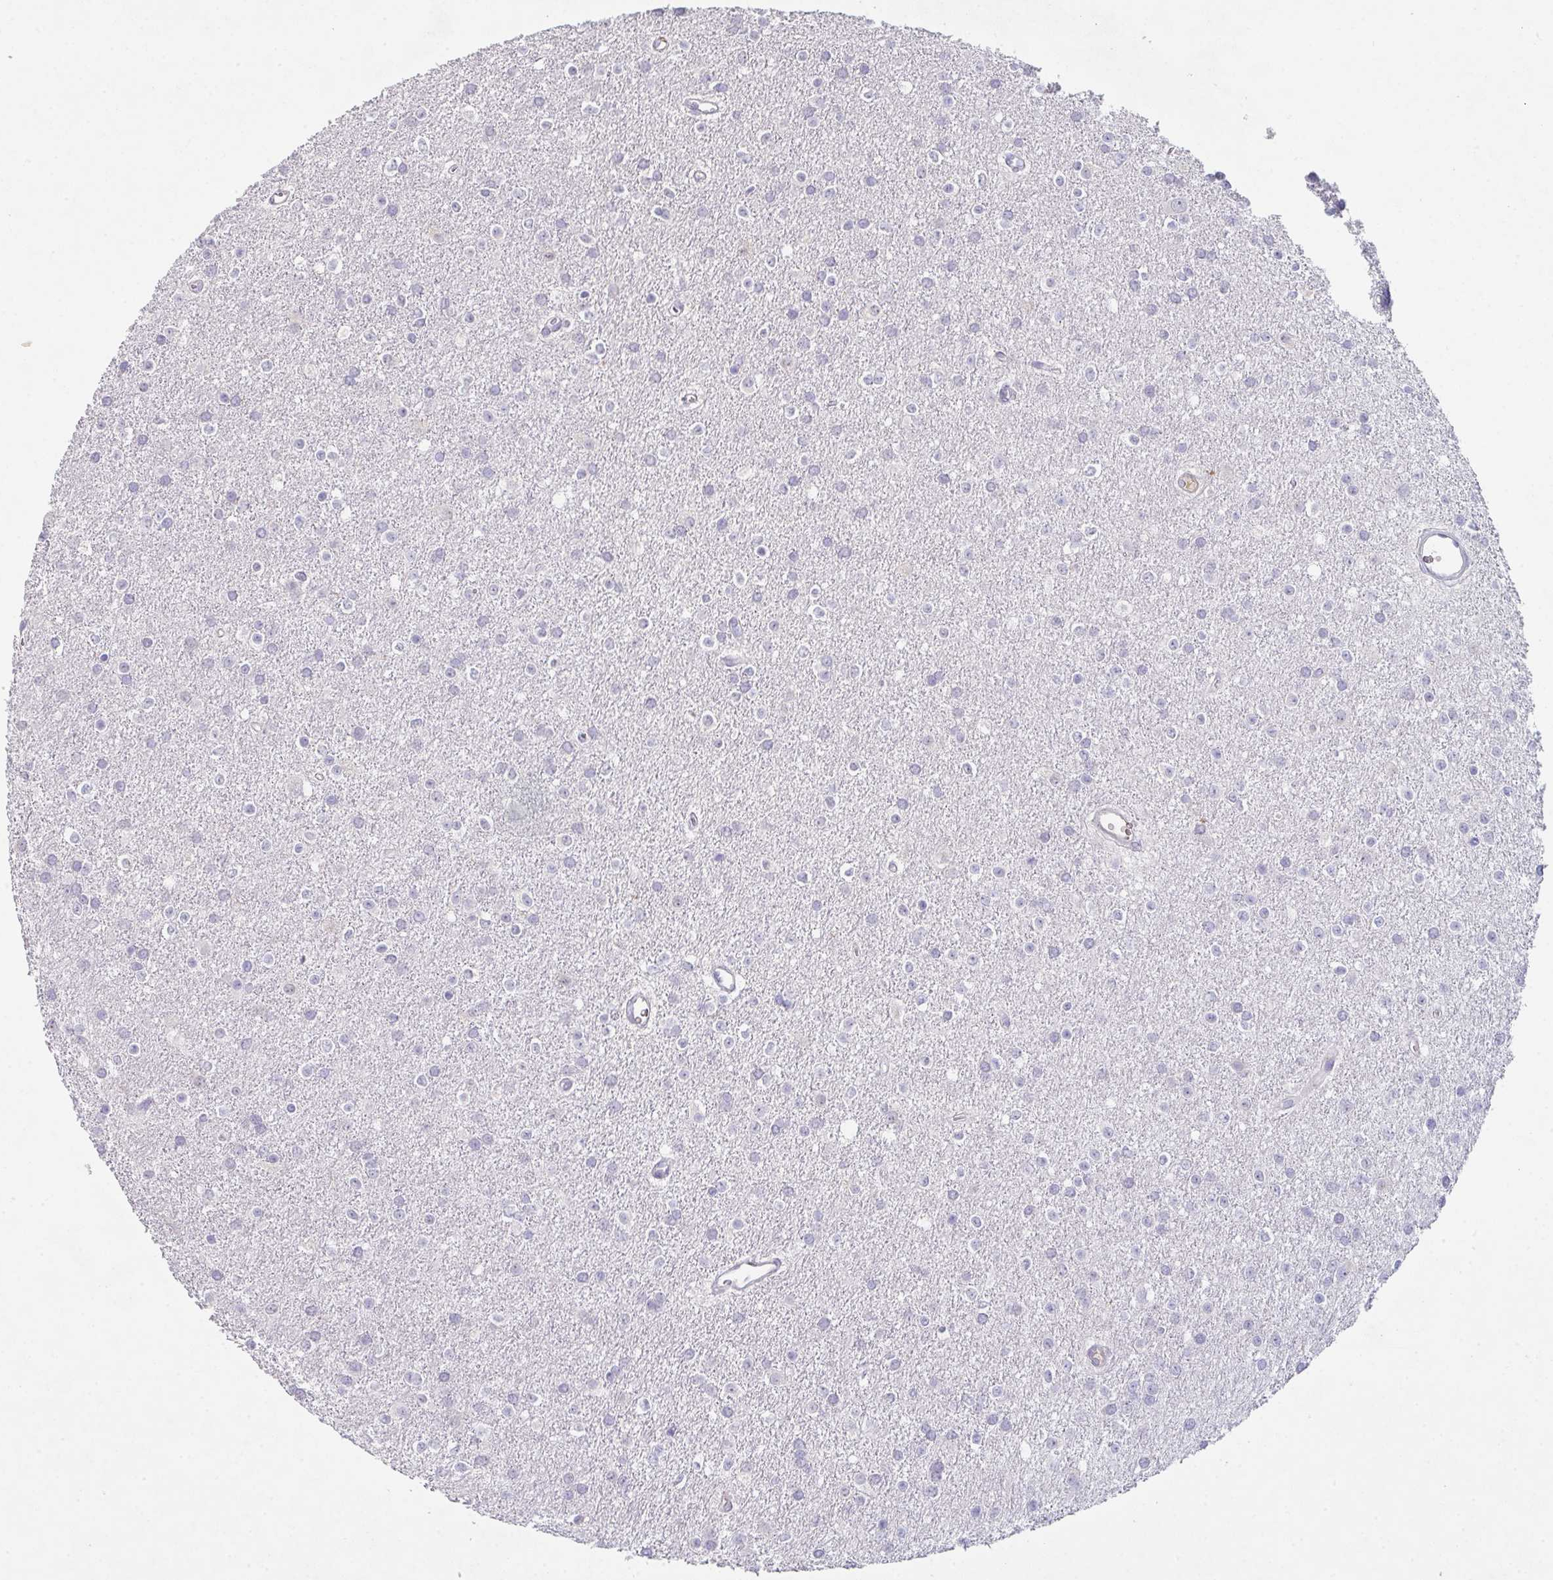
{"staining": {"intensity": "negative", "quantity": "none", "location": "none"}, "tissue": "glioma", "cell_type": "Tumor cells", "image_type": "cancer", "snomed": [{"axis": "morphology", "description": "Glioma, malignant, Low grade"}, {"axis": "topography", "description": "Brain"}], "caption": "High magnification brightfield microscopy of glioma stained with DAB (3,3'-diaminobenzidine) (brown) and counterstained with hematoxylin (blue): tumor cells show no significant positivity.", "gene": "ADAM21", "patient": {"sex": "female", "age": 34}}